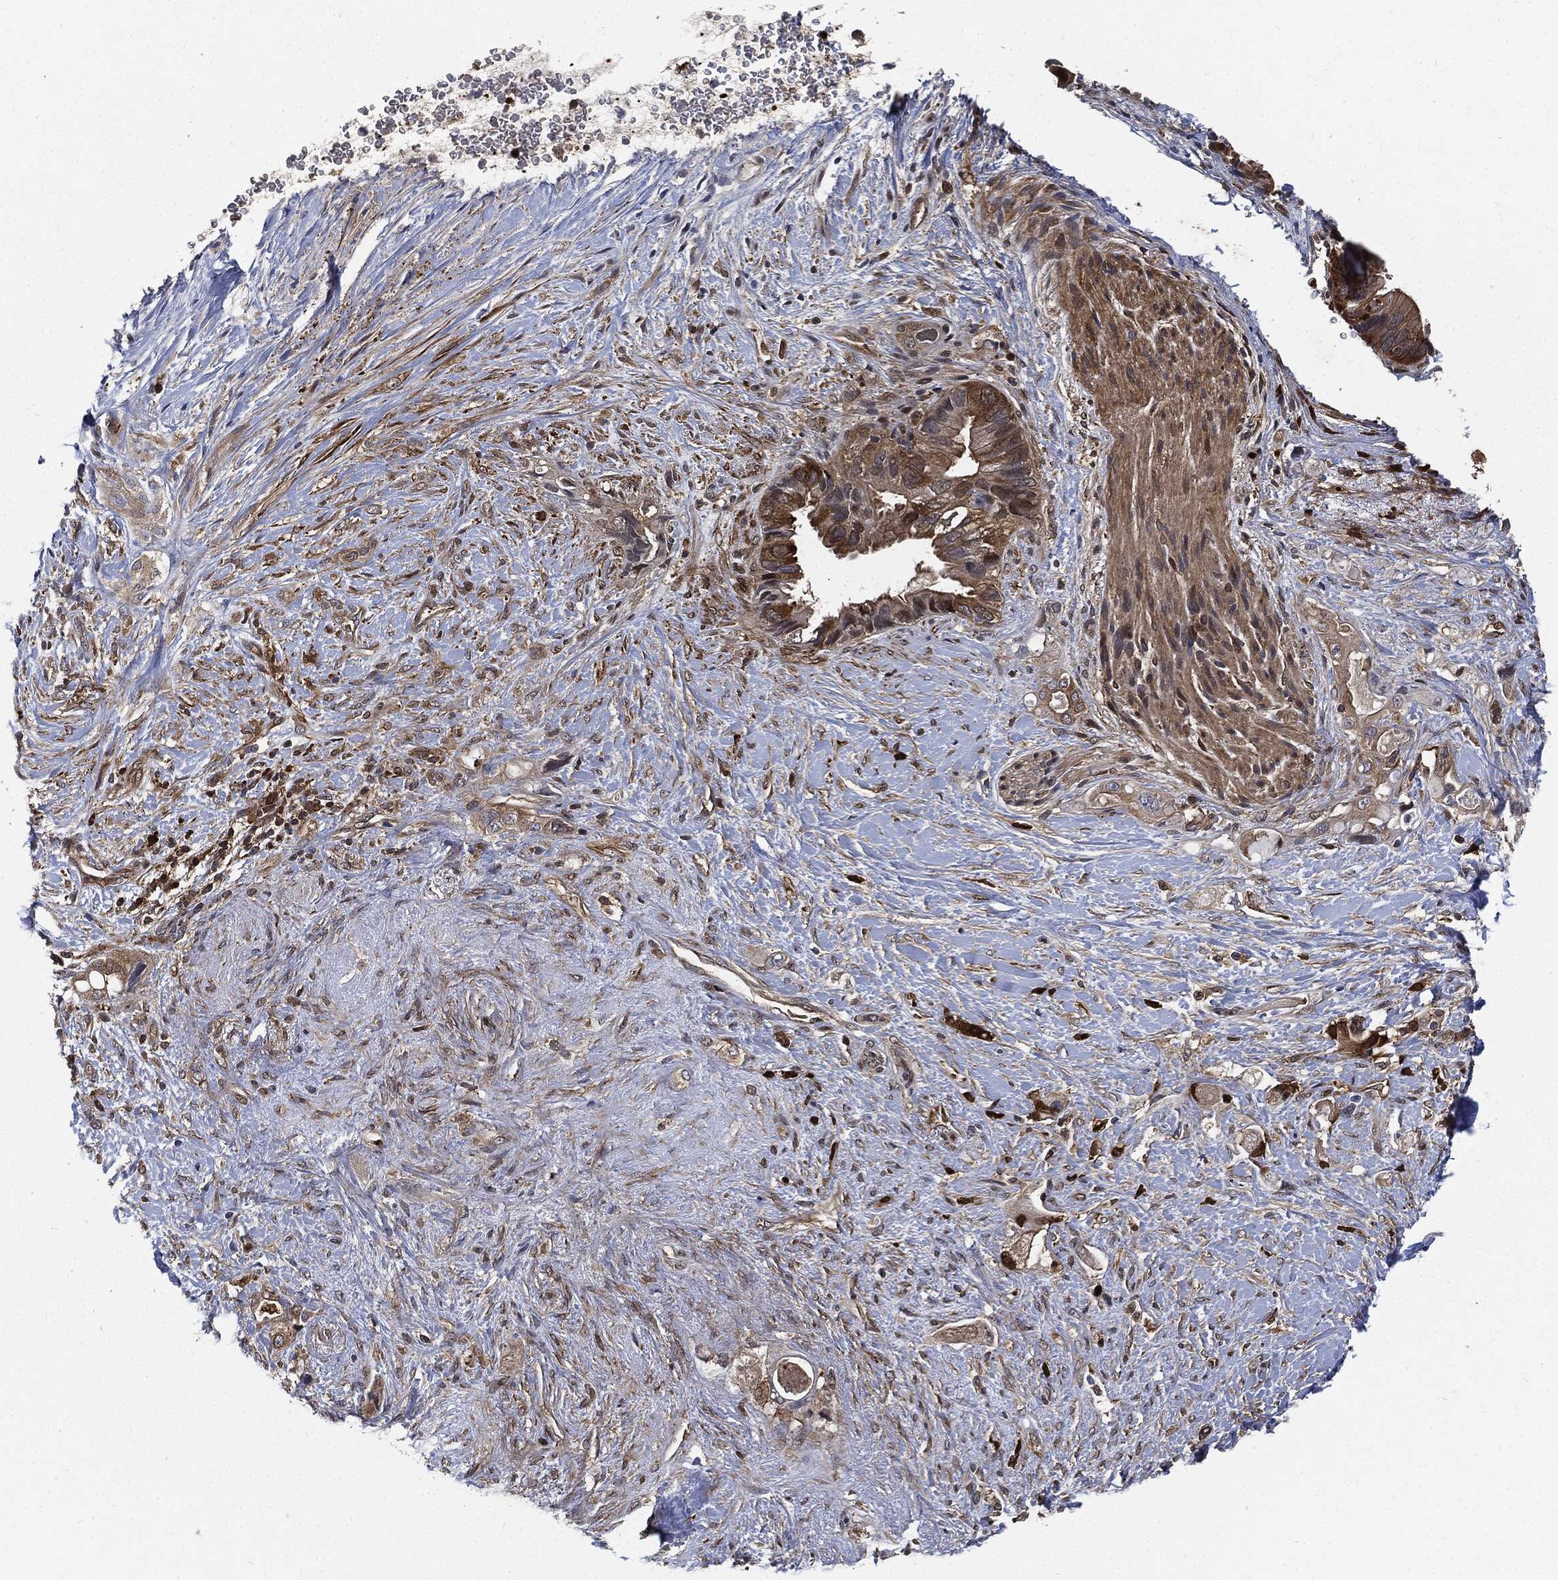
{"staining": {"intensity": "weak", "quantity": ">75%", "location": "cytoplasmic/membranous,nuclear"}, "tissue": "pancreatic cancer", "cell_type": "Tumor cells", "image_type": "cancer", "snomed": [{"axis": "morphology", "description": "Adenocarcinoma, NOS"}, {"axis": "topography", "description": "Pancreas"}], "caption": "Pancreatic cancer was stained to show a protein in brown. There is low levels of weak cytoplasmic/membranous and nuclear expression in about >75% of tumor cells.", "gene": "PRDX2", "patient": {"sex": "female", "age": 56}}